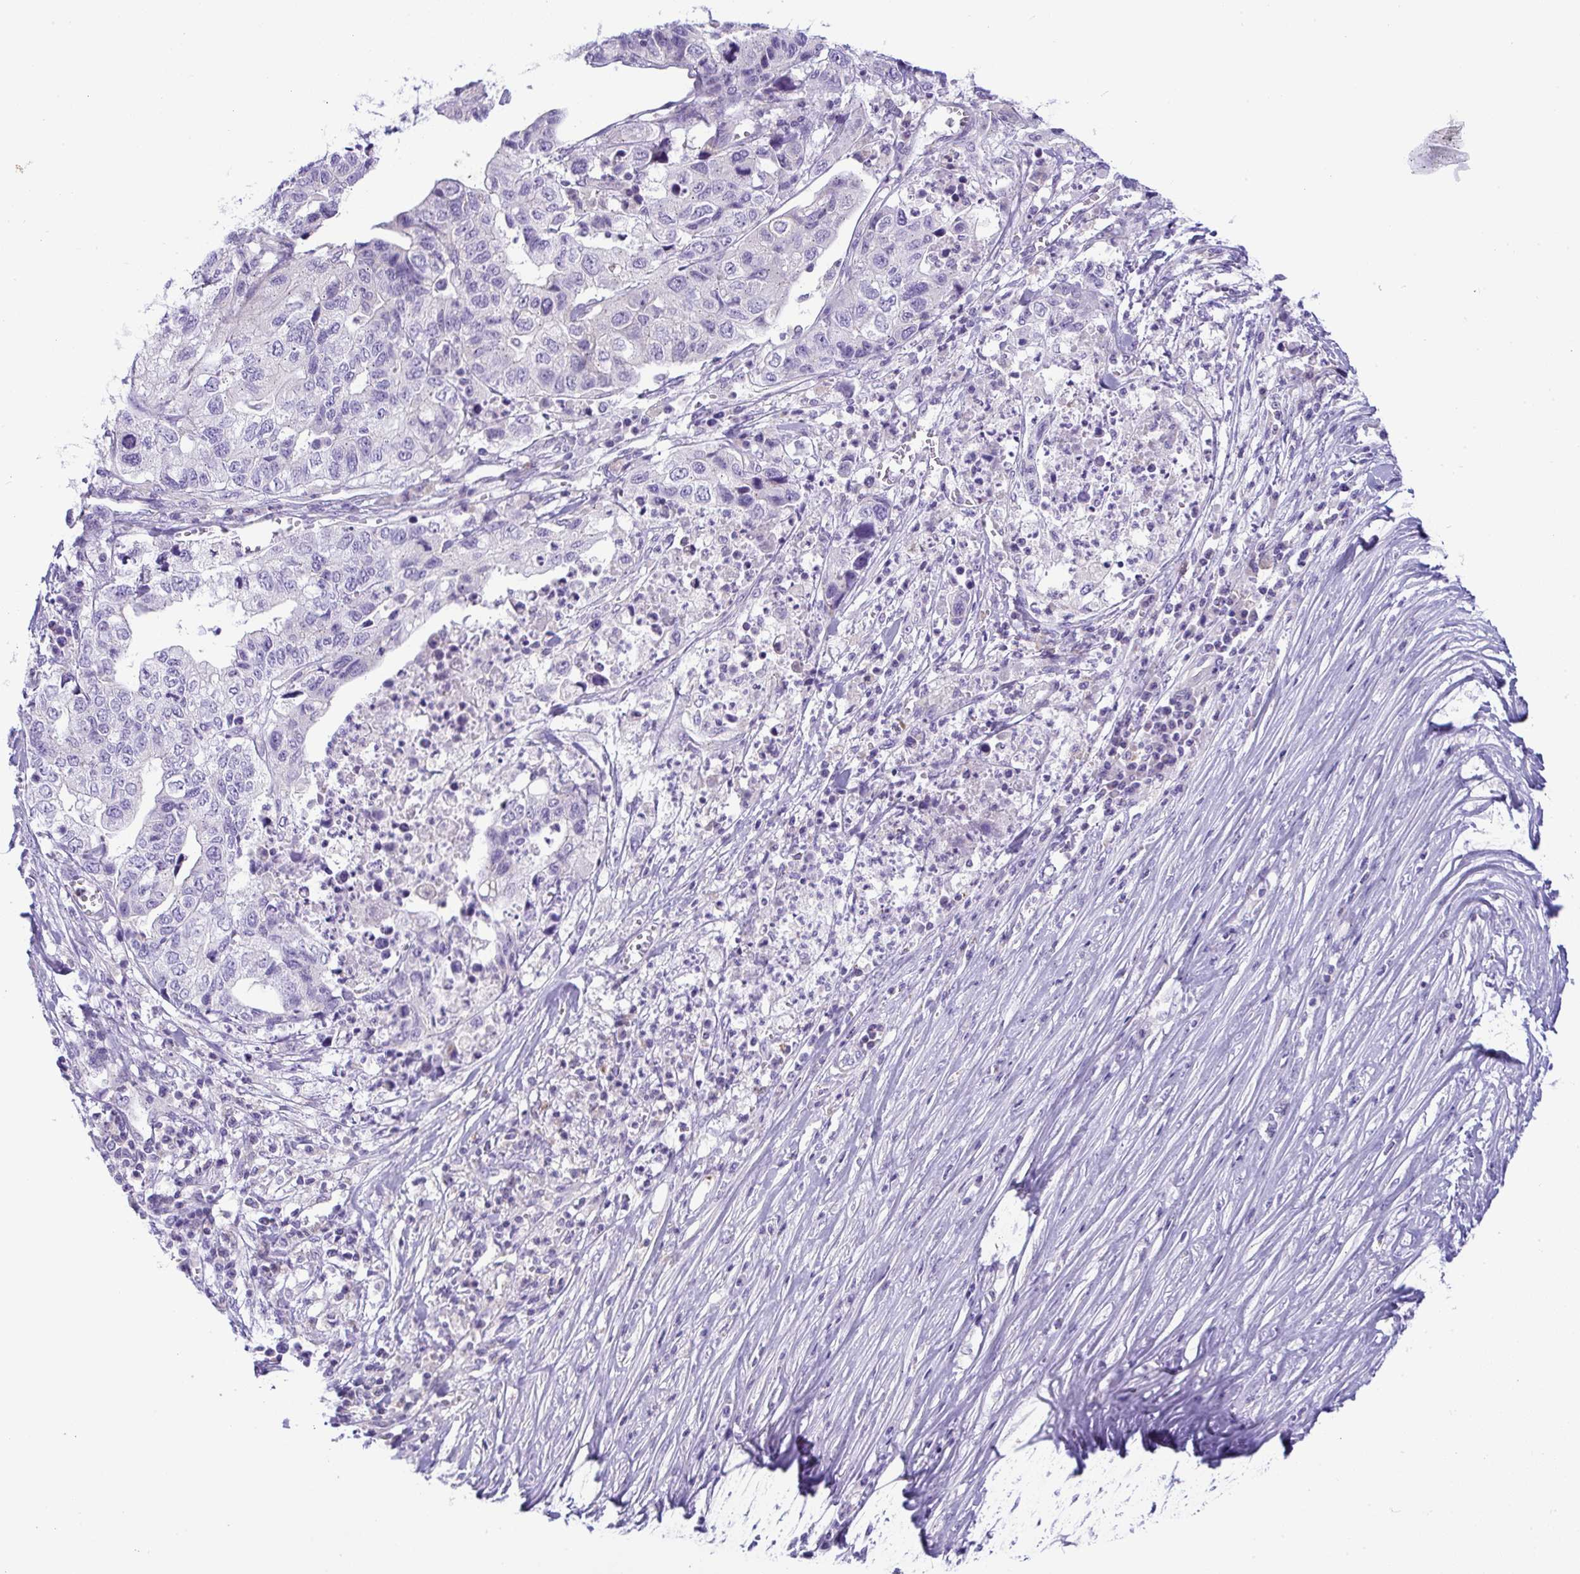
{"staining": {"intensity": "negative", "quantity": "none", "location": "none"}, "tissue": "stomach cancer", "cell_type": "Tumor cells", "image_type": "cancer", "snomed": [{"axis": "morphology", "description": "Adenocarcinoma, NOS"}, {"axis": "topography", "description": "Stomach, upper"}], "caption": "Tumor cells show no significant positivity in stomach cancer (adenocarcinoma).", "gene": "PLA2G12B", "patient": {"sex": "female", "age": 67}}